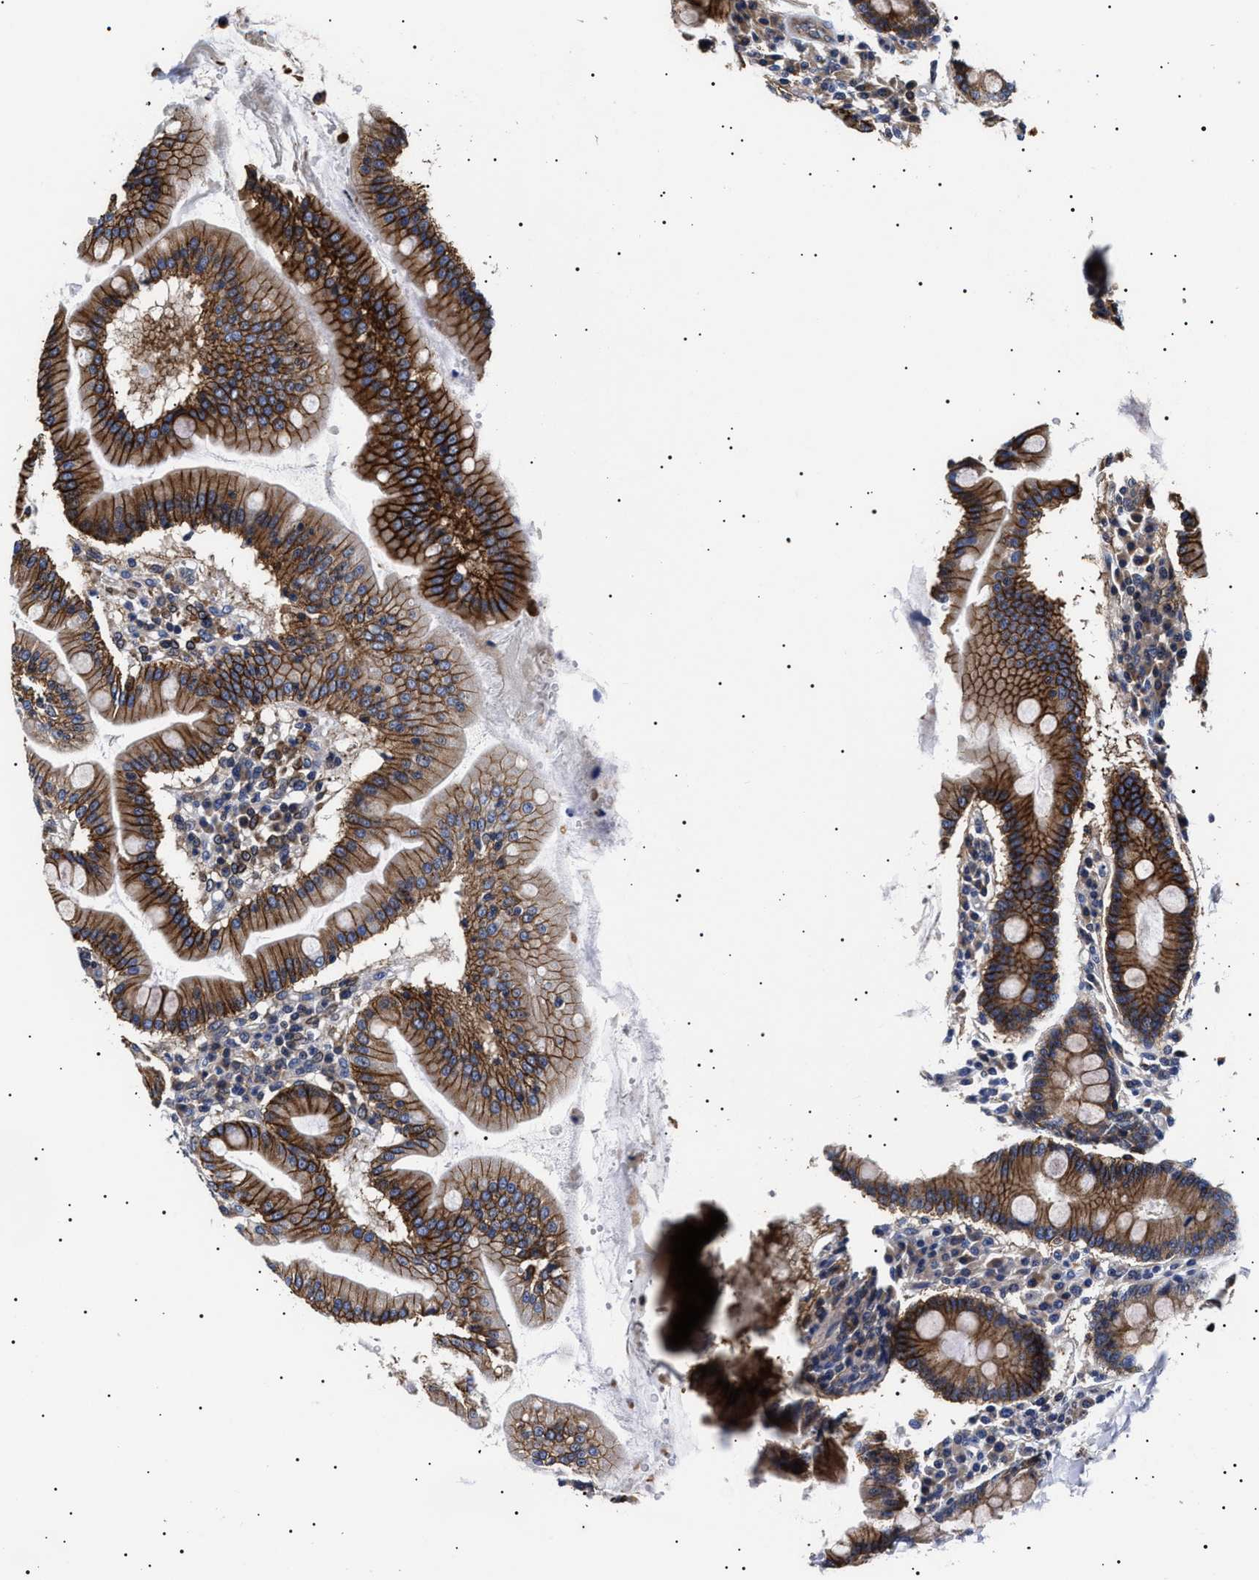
{"staining": {"intensity": "strong", "quantity": ">75%", "location": "cytoplasmic/membranous"}, "tissue": "duodenum", "cell_type": "Glandular cells", "image_type": "normal", "snomed": [{"axis": "morphology", "description": "Normal tissue, NOS"}, {"axis": "topography", "description": "Duodenum"}], "caption": "Immunohistochemistry micrograph of benign duodenum stained for a protein (brown), which demonstrates high levels of strong cytoplasmic/membranous positivity in about >75% of glandular cells.", "gene": "SLC4A7", "patient": {"sex": "male", "age": 50}}